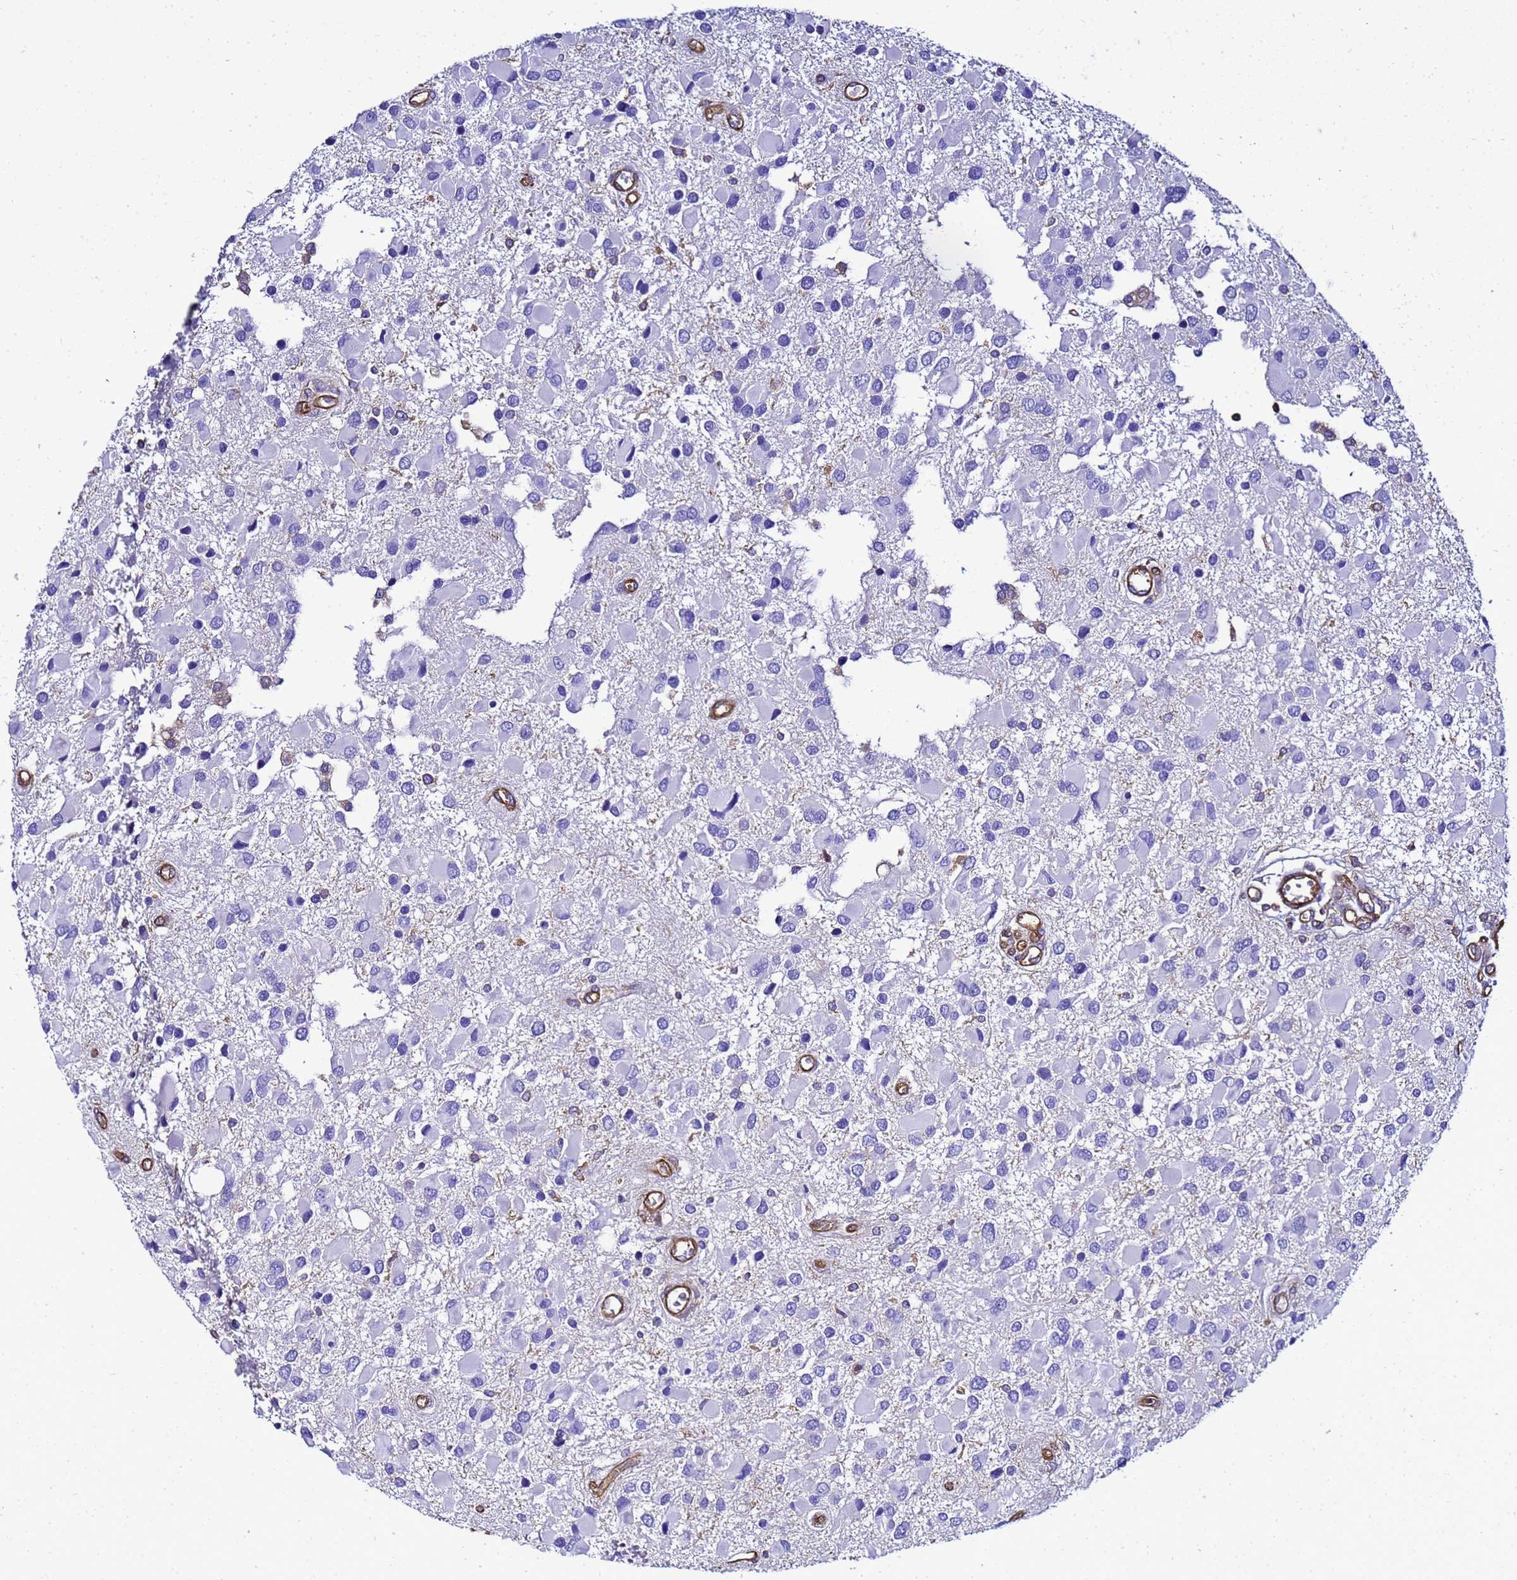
{"staining": {"intensity": "negative", "quantity": "none", "location": "none"}, "tissue": "glioma", "cell_type": "Tumor cells", "image_type": "cancer", "snomed": [{"axis": "morphology", "description": "Glioma, malignant, High grade"}, {"axis": "topography", "description": "Brain"}], "caption": "Immunohistochemistry (IHC) histopathology image of neoplastic tissue: human high-grade glioma (malignant) stained with DAB demonstrates no significant protein staining in tumor cells.", "gene": "MYL12A", "patient": {"sex": "male", "age": 53}}